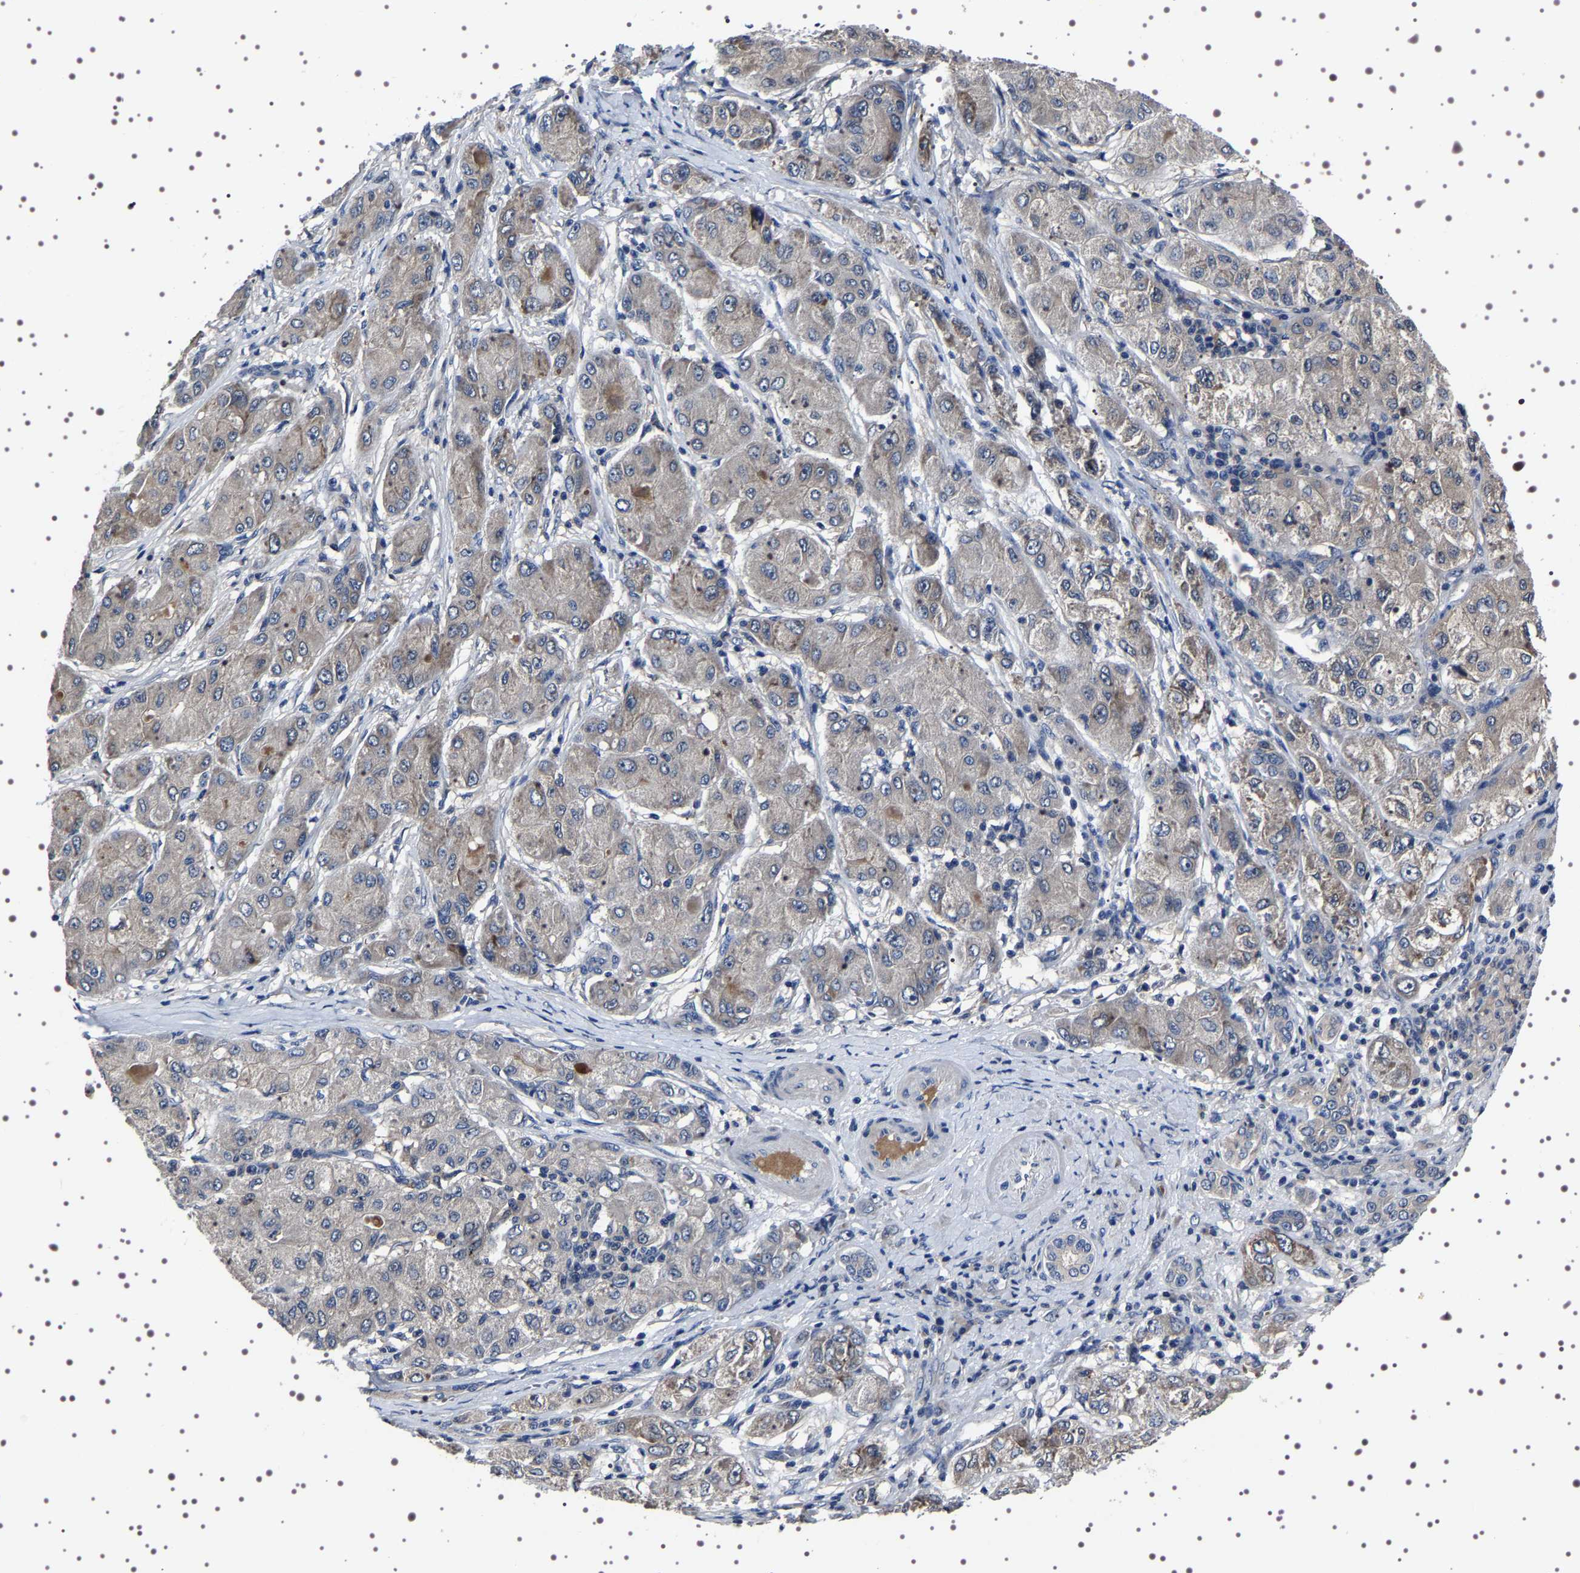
{"staining": {"intensity": "weak", "quantity": "25%-75%", "location": "cytoplasmic/membranous"}, "tissue": "liver cancer", "cell_type": "Tumor cells", "image_type": "cancer", "snomed": [{"axis": "morphology", "description": "Carcinoma, Hepatocellular, NOS"}, {"axis": "topography", "description": "Liver"}], "caption": "This micrograph shows liver hepatocellular carcinoma stained with IHC to label a protein in brown. The cytoplasmic/membranous of tumor cells show weak positivity for the protein. Nuclei are counter-stained blue.", "gene": "TARBP1", "patient": {"sex": "male", "age": 80}}